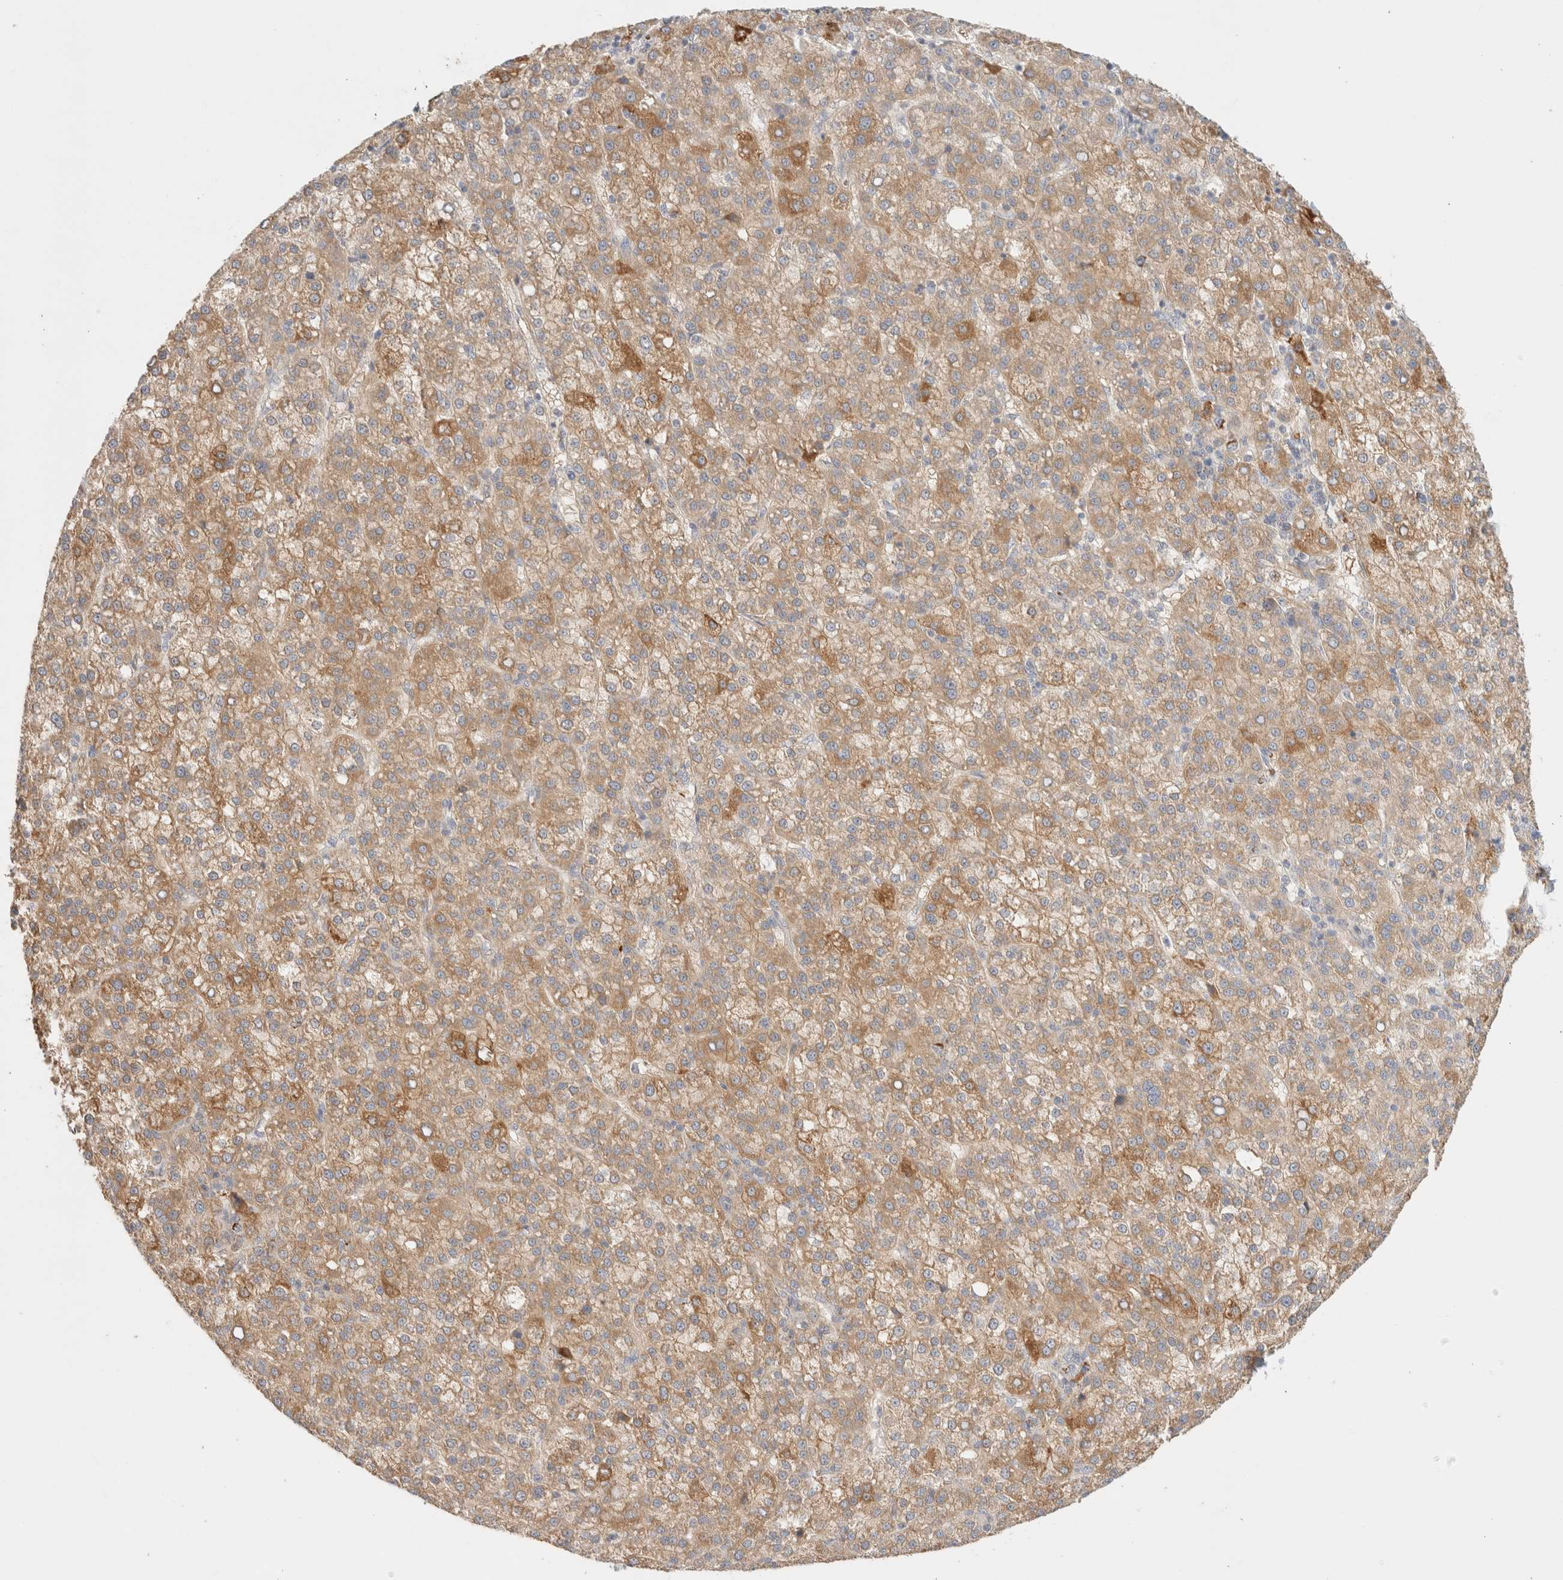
{"staining": {"intensity": "moderate", "quantity": ">75%", "location": "cytoplasmic/membranous"}, "tissue": "liver cancer", "cell_type": "Tumor cells", "image_type": "cancer", "snomed": [{"axis": "morphology", "description": "Carcinoma, Hepatocellular, NOS"}, {"axis": "topography", "description": "Liver"}], "caption": "Liver hepatocellular carcinoma stained with DAB (3,3'-diaminobenzidine) immunohistochemistry demonstrates medium levels of moderate cytoplasmic/membranous positivity in approximately >75% of tumor cells. (DAB IHC, brown staining for protein, blue staining for nuclei).", "gene": "MRM3", "patient": {"sex": "female", "age": 58}}